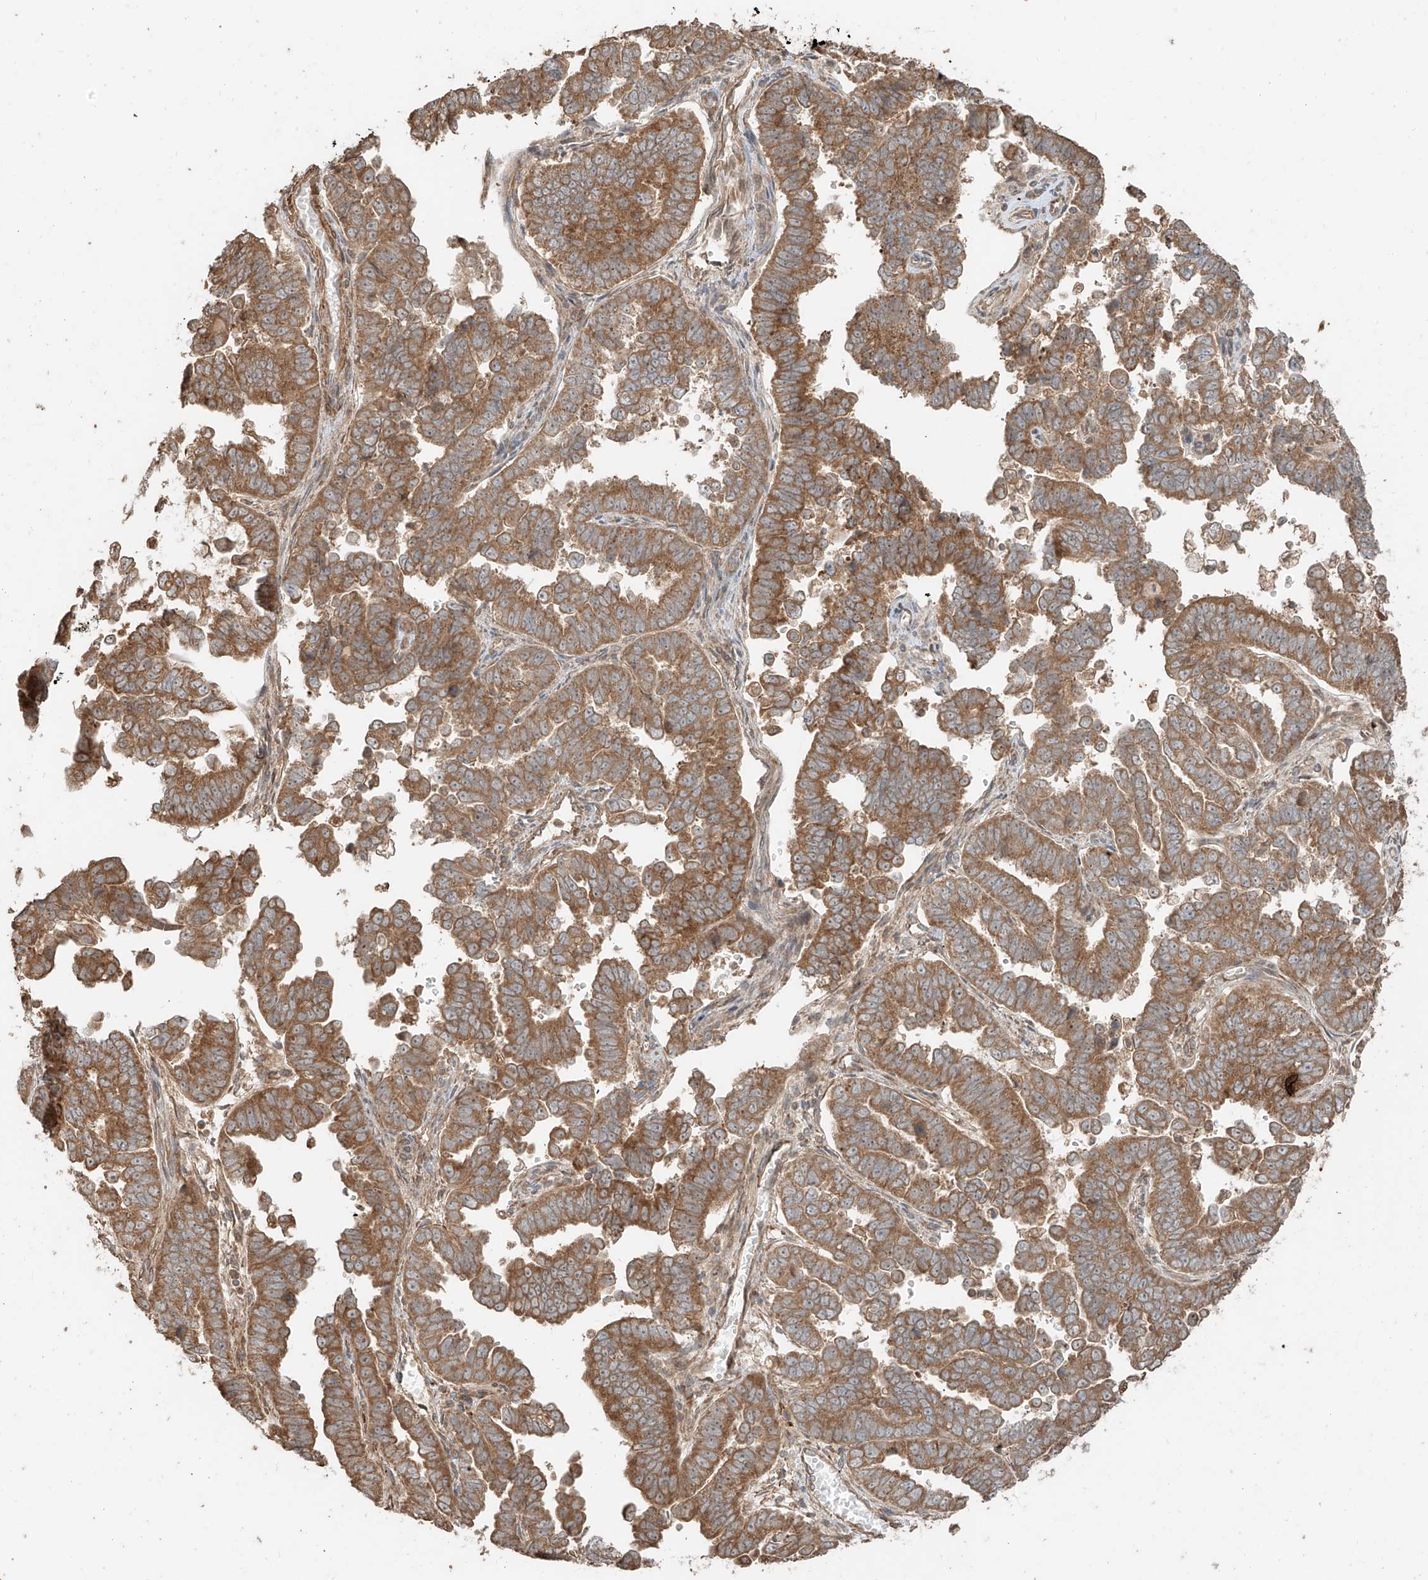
{"staining": {"intensity": "moderate", "quantity": ">75%", "location": "cytoplasmic/membranous"}, "tissue": "endometrial cancer", "cell_type": "Tumor cells", "image_type": "cancer", "snomed": [{"axis": "morphology", "description": "Adenocarcinoma, NOS"}, {"axis": "topography", "description": "Endometrium"}], "caption": "Tumor cells demonstrate medium levels of moderate cytoplasmic/membranous positivity in about >75% of cells in human endometrial cancer (adenocarcinoma).", "gene": "ANKZF1", "patient": {"sex": "female", "age": 75}}